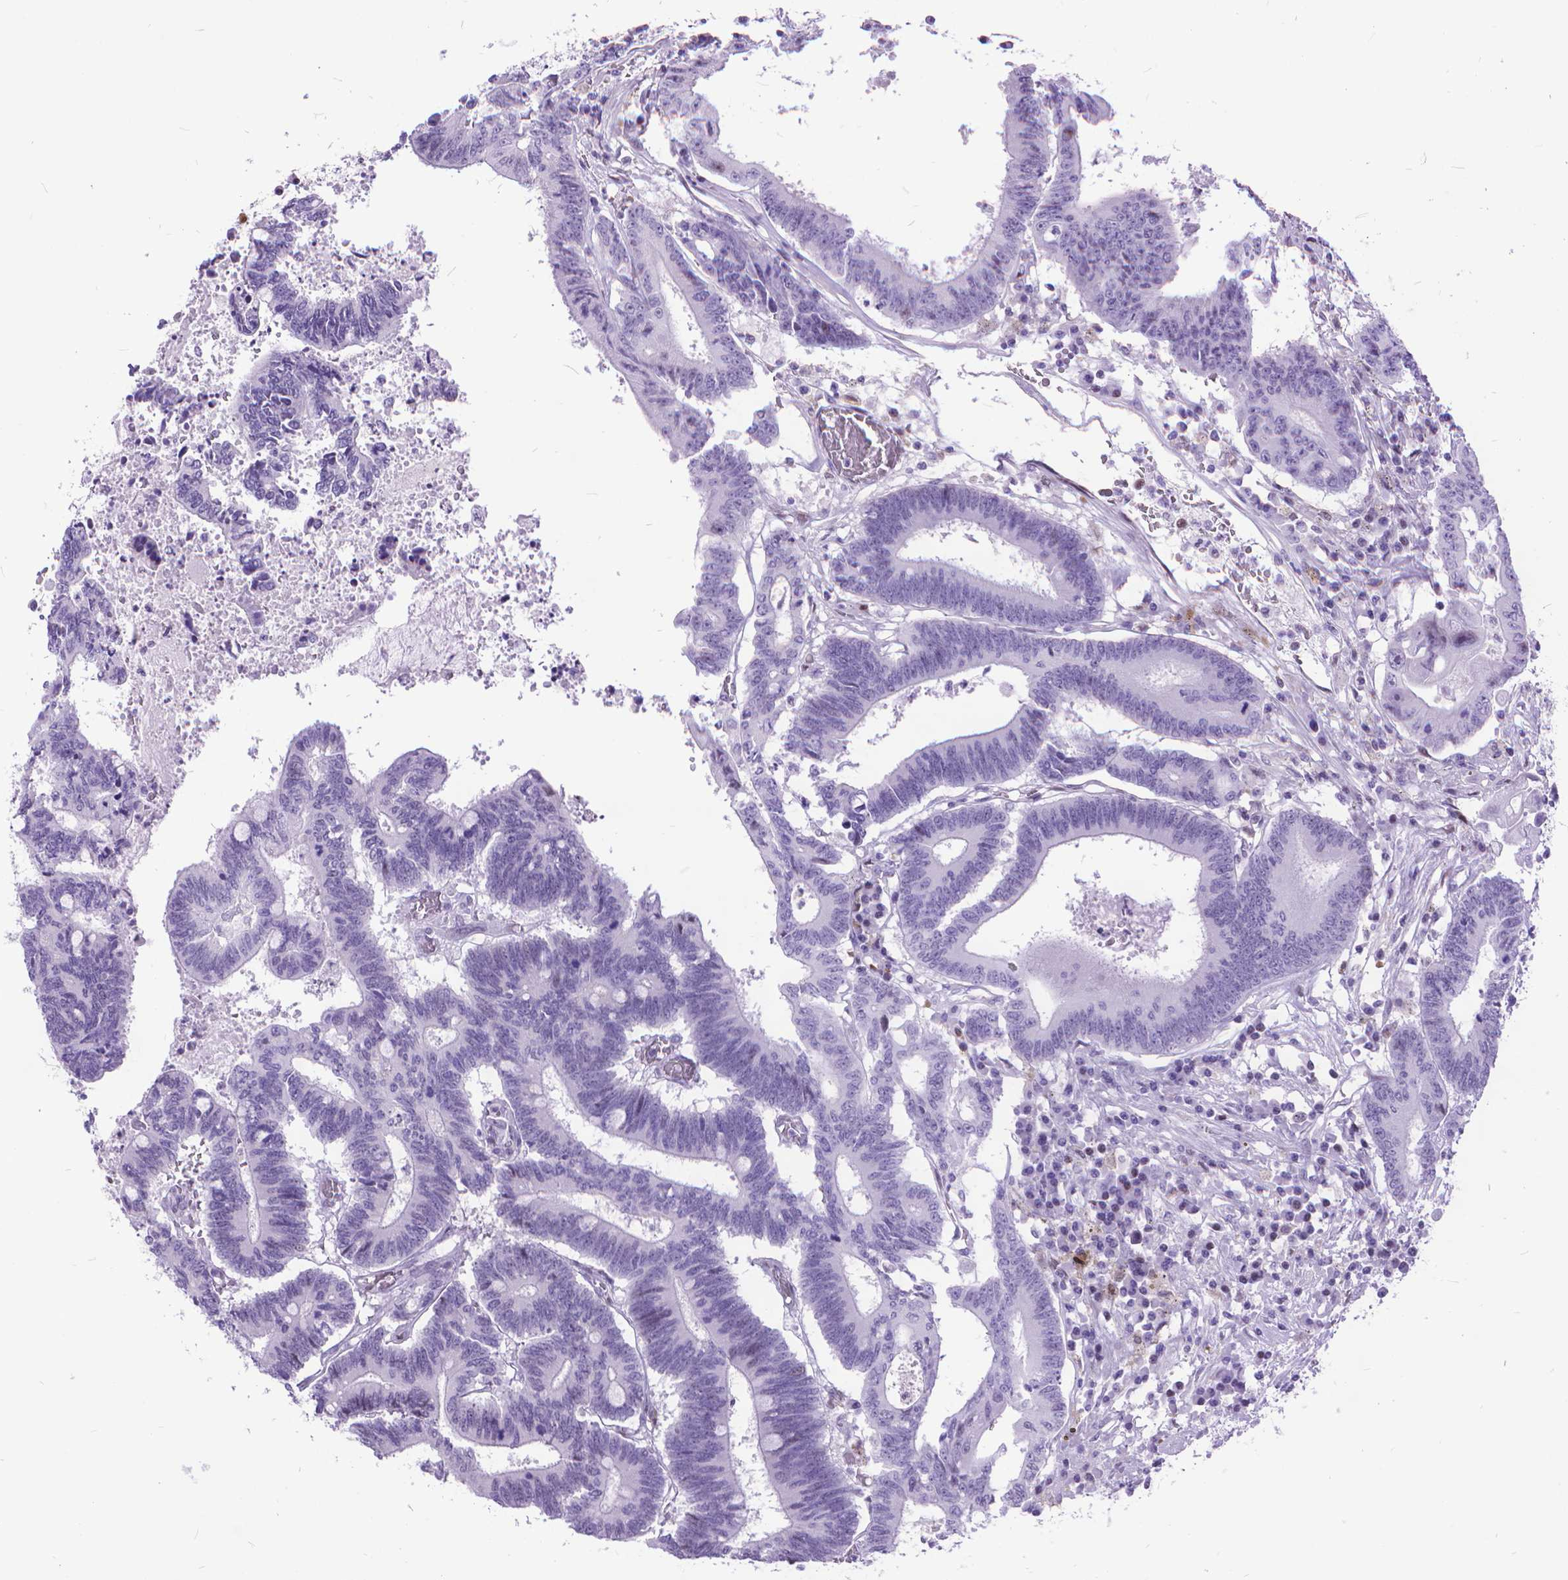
{"staining": {"intensity": "negative", "quantity": "none", "location": "none"}, "tissue": "colorectal cancer", "cell_type": "Tumor cells", "image_type": "cancer", "snomed": [{"axis": "morphology", "description": "Adenocarcinoma, NOS"}, {"axis": "topography", "description": "Rectum"}], "caption": "DAB (3,3'-diaminobenzidine) immunohistochemical staining of colorectal cancer shows no significant expression in tumor cells. The staining is performed using DAB brown chromogen with nuclei counter-stained in using hematoxylin.", "gene": "POLE4", "patient": {"sex": "male", "age": 54}}